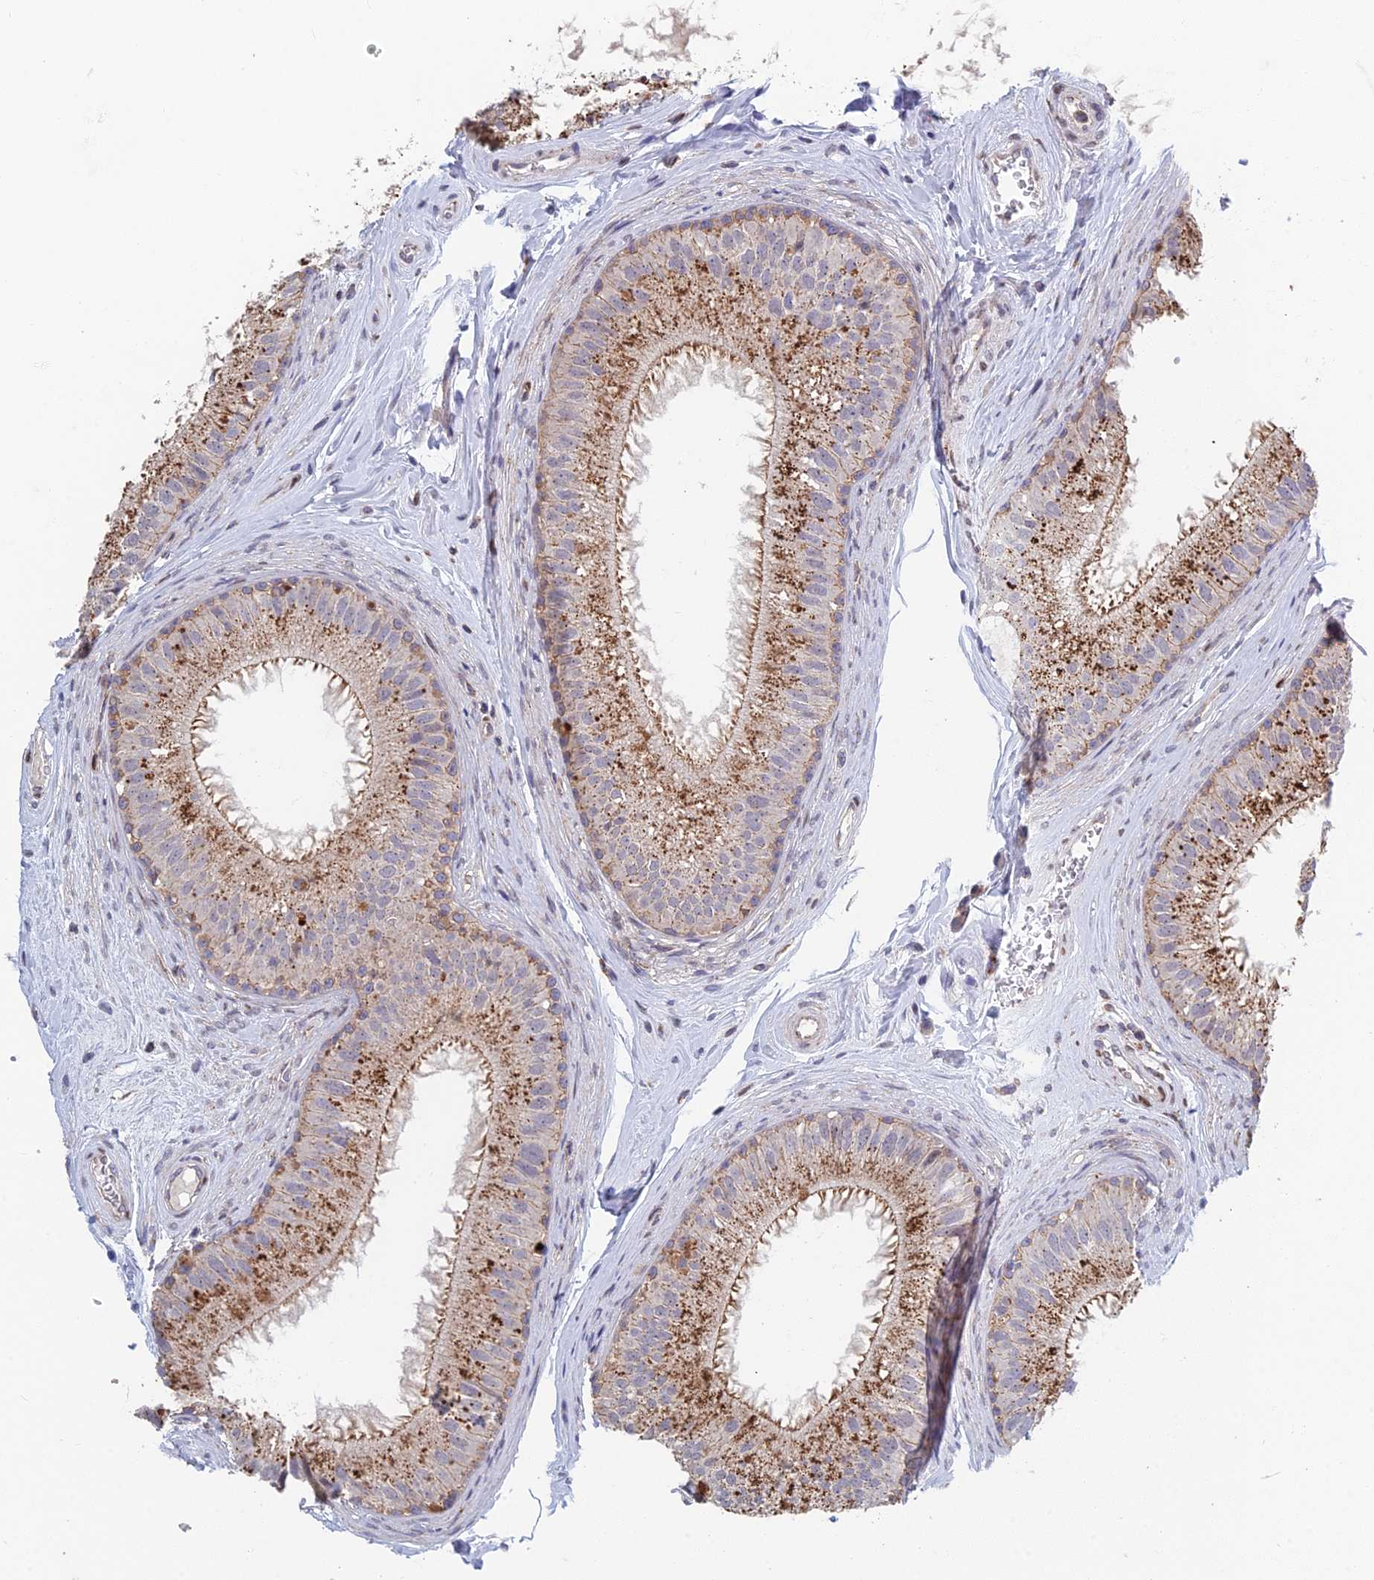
{"staining": {"intensity": "moderate", "quantity": ">75%", "location": "cytoplasmic/membranous"}, "tissue": "epididymis", "cell_type": "Glandular cells", "image_type": "normal", "snomed": [{"axis": "morphology", "description": "Normal tissue, NOS"}, {"axis": "topography", "description": "Epididymis"}], "caption": "Immunohistochemistry of benign epididymis reveals medium levels of moderate cytoplasmic/membranous staining in approximately >75% of glandular cells. Ihc stains the protein of interest in brown and the nuclei are stained blue.", "gene": "FOXS1", "patient": {"sex": "male", "age": 33}}